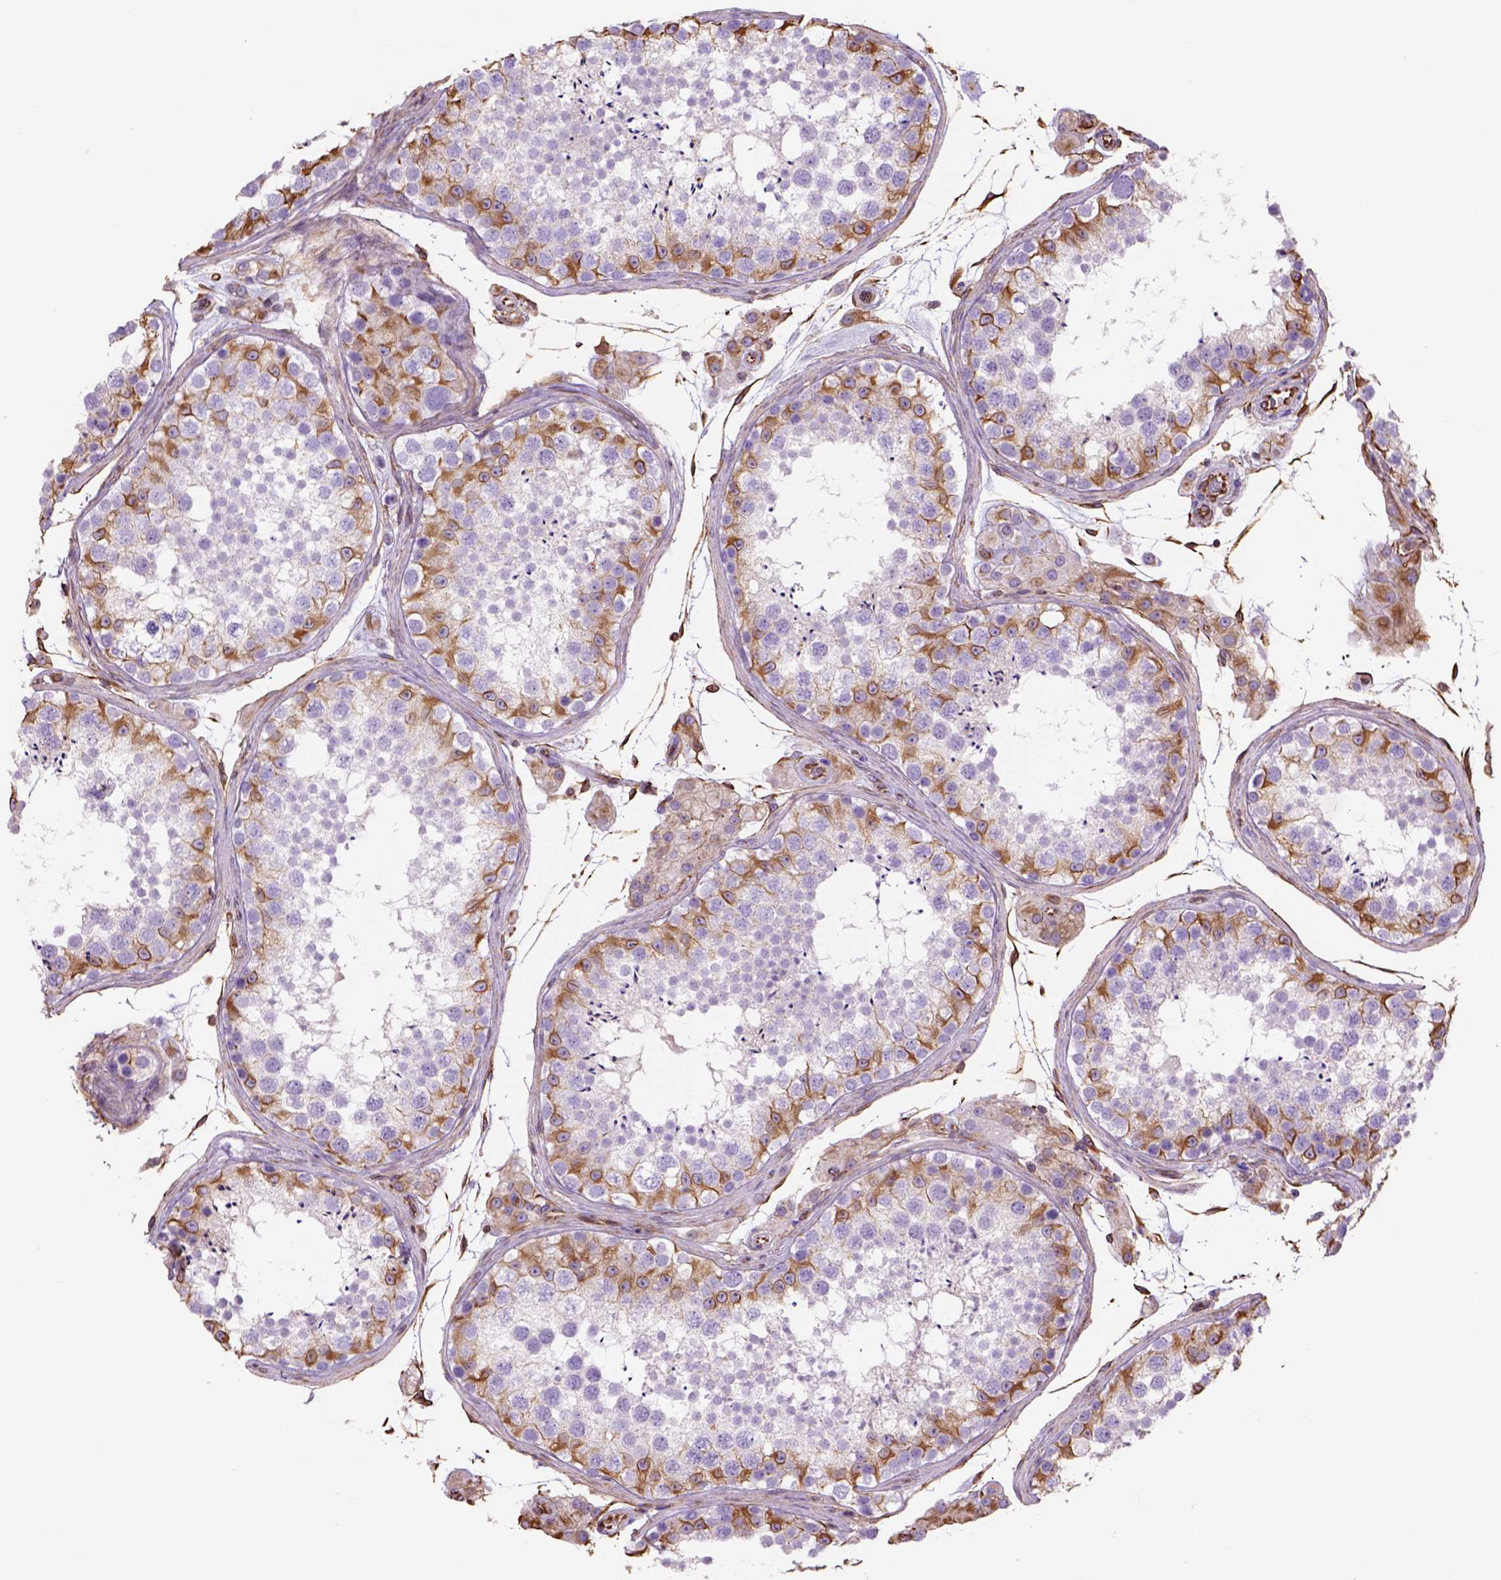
{"staining": {"intensity": "moderate", "quantity": "25%-75%", "location": "cytoplasmic/membranous"}, "tissue": "testis", "cell_type": "Cells in seminiferous ducts", "image_type": "normal", "snomed": [{"axis": "morphology", "description": "Normal tissue, NOS"}, {"axis": "topography", "description": "Testis"}], "caption": "Protein analysis of unremarkable testis shows moderate cytoplasmic/membranous expression in approximately 25%-75% of cells in seminiferous ducts. (DAB IHC, brown staining for protein, blue staining for nuclei).", "gene": "ZZZ3", "patient": {"sex": "male", "age": 41}}